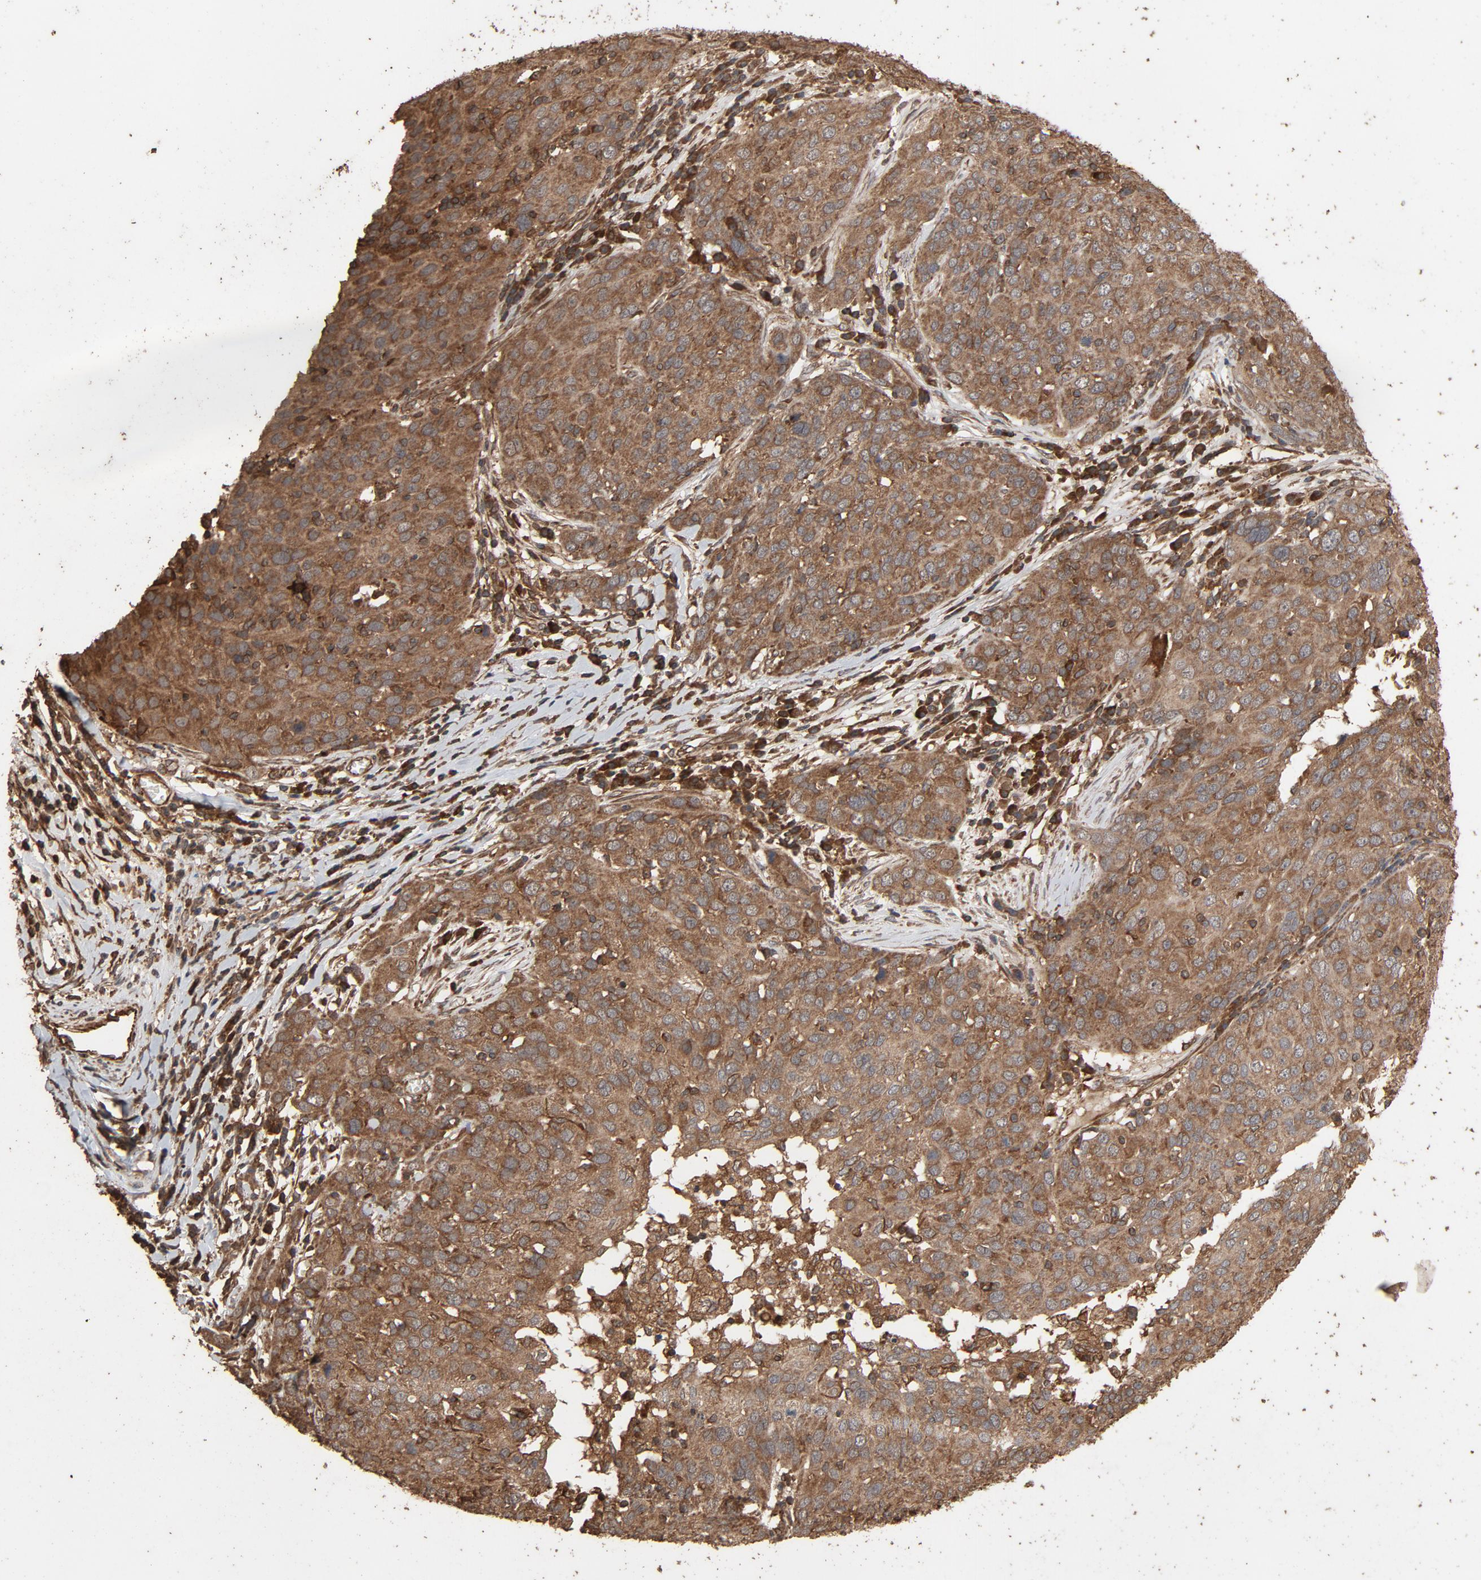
{"staining": {"intensity": "moderate", "quantity": "25%-75%", "location": "cytoplasmic/membranous"}, "tissue": "ovarian cancer", "cell_type": "Tumor cells", "image_type": "cancer", "snomed": [{"axis": "morphology", "description": "Carcinoma, endometroid"}, {"axis": "topography", "description": "Ovary"}], "caption": "Ovarian endometroid carcinoma stained with a protein marker displays moderate staining in tumor cells.", "gene": "RPS6KA6", "patient": {"sex": "female", "age": 50}}